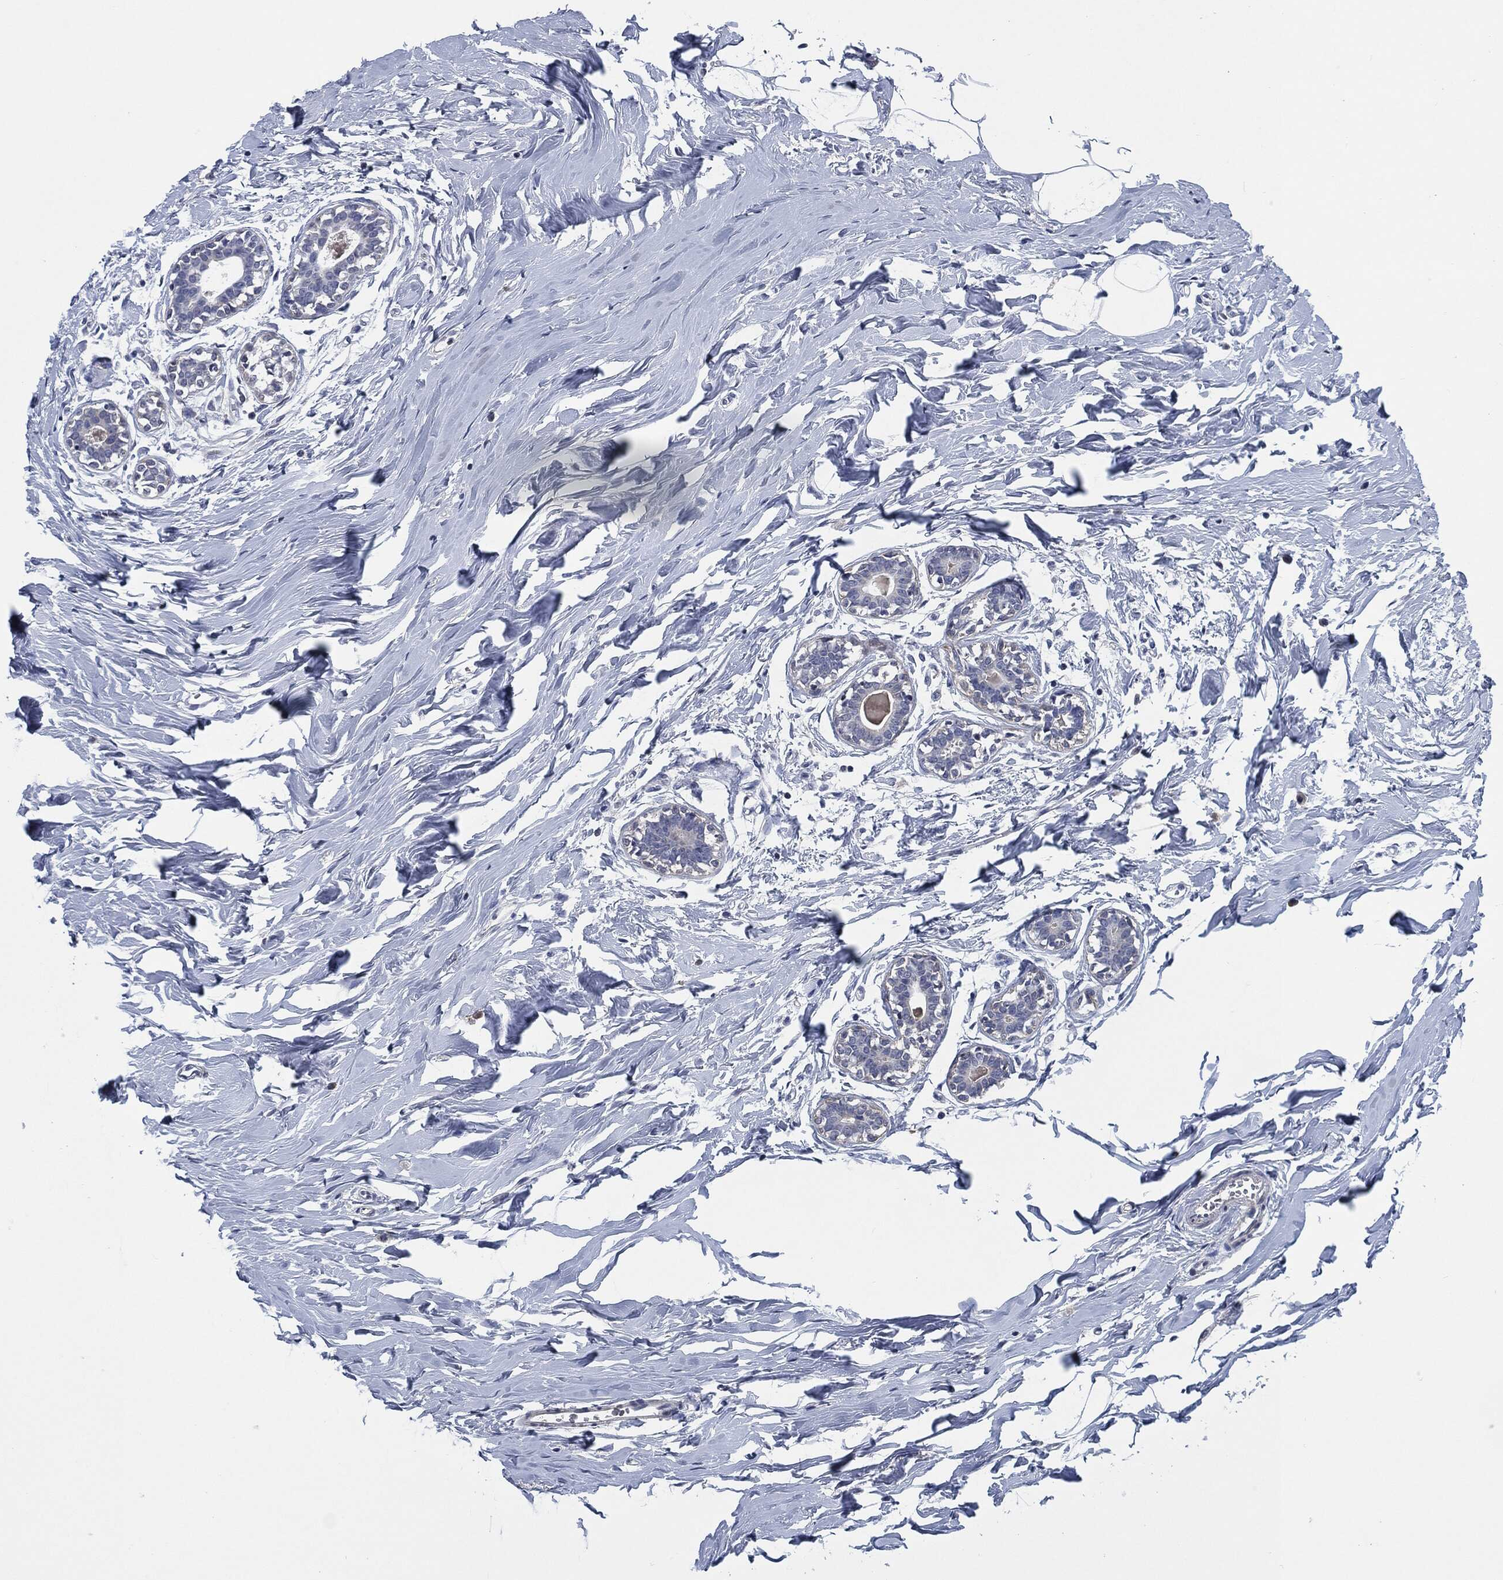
{"staining": {"intensity": "negative", "quantity": "none", "location": "none"}, "tissue": "breast", "cell_type": "Adipocytes", "image_type": "normal", "snomed": [{"axis": "morphology", "description": "Normal tissue, NOS"}, {"axis": "morphology", "description": "Lobular carcinoma, in situ"}, {"axis": "topography", "description": "Breast"}], "caption": "Breast stained for a protein using IHC reveals no positivity adipocytes.", "gene": "IL2RG", "patient": {"sex": "female", "age": 35}}